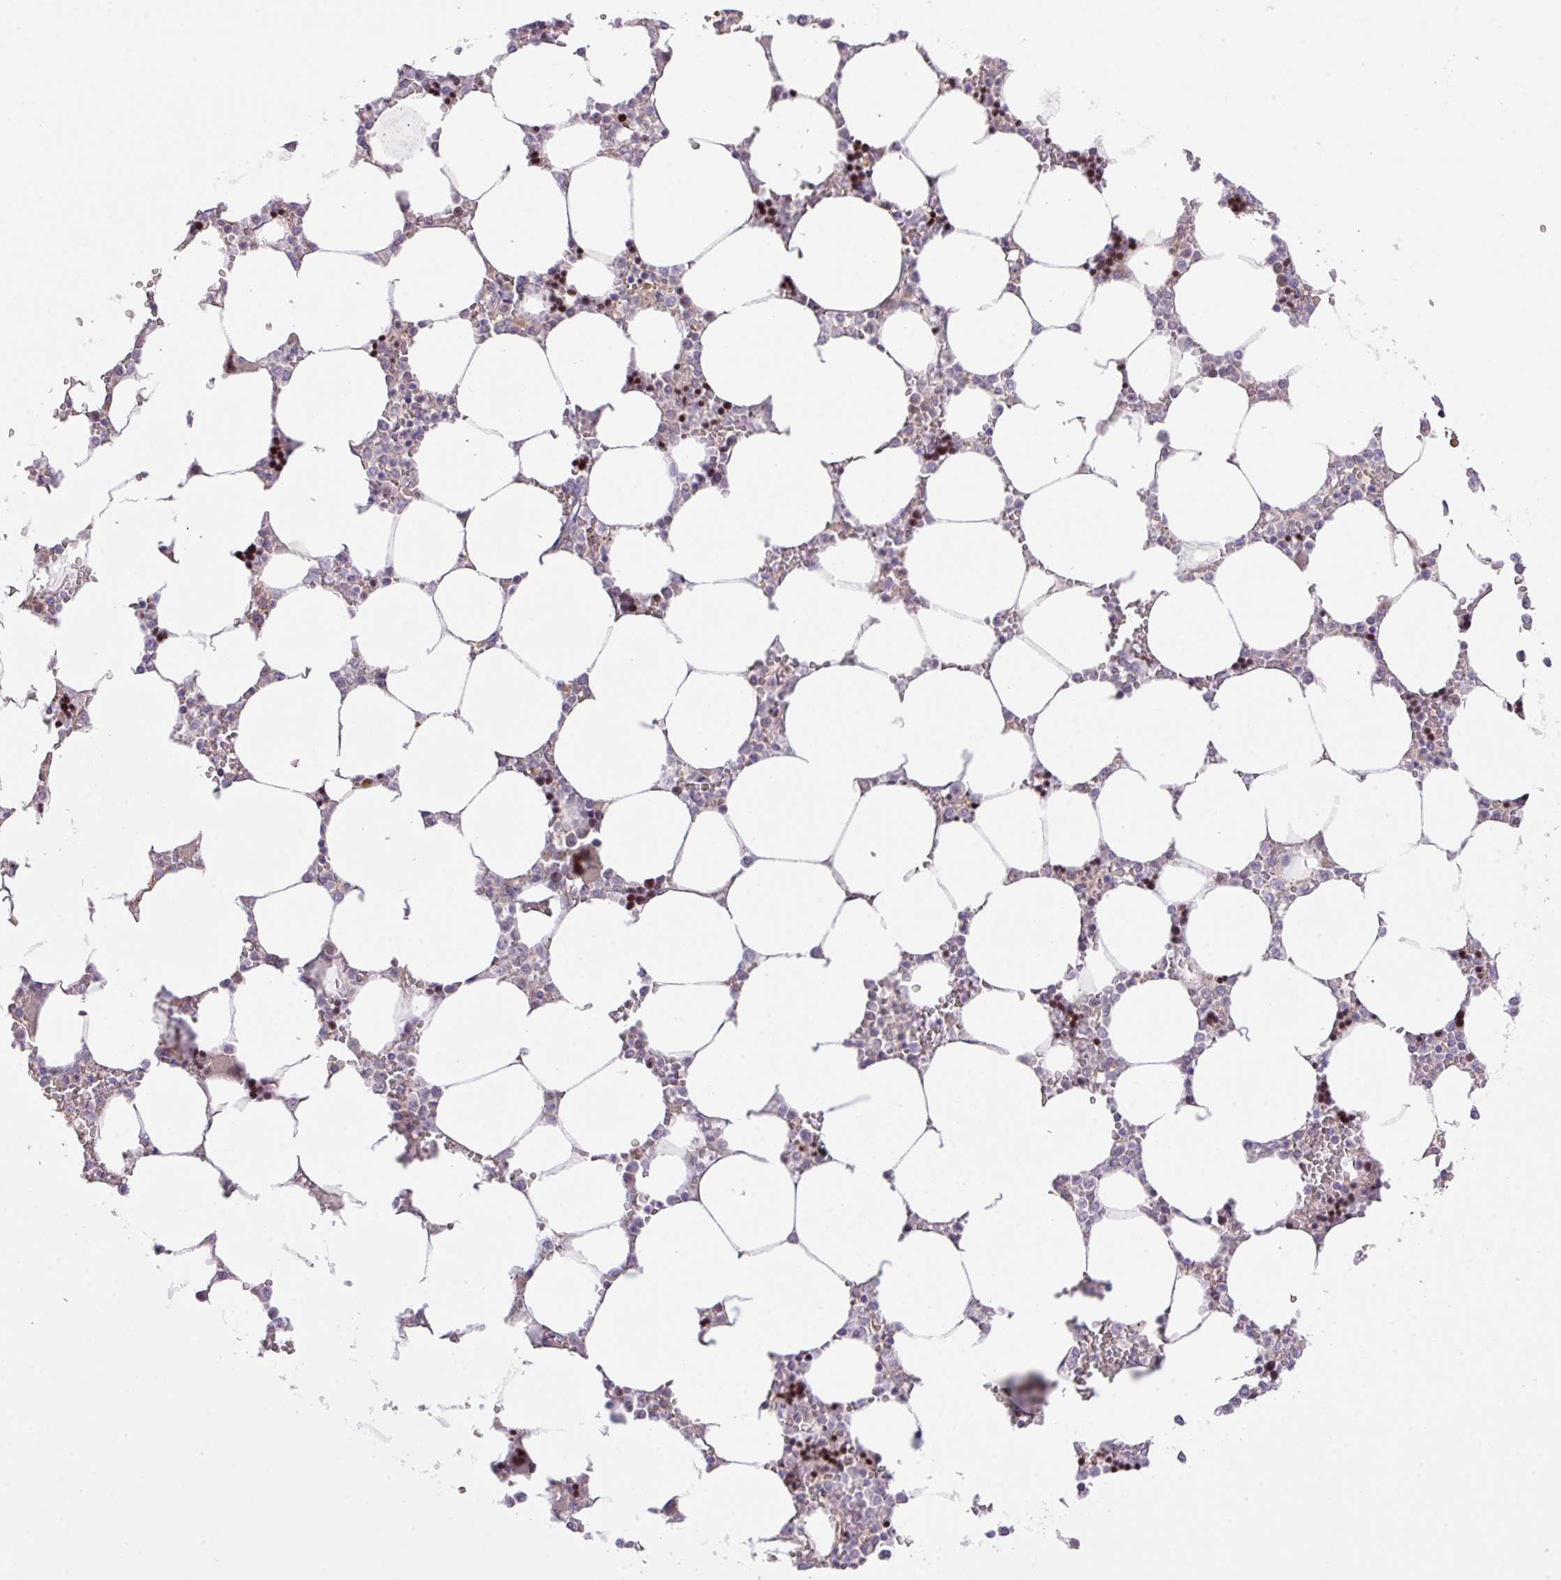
{"staining": {"intensity": "strong", "quantity": "25%-75%", "location": "nuclear"}, "tissue": "bone marrow", "cell_type": "Hematopoietic cells", "image_type": "normal", "snomed": [{"axis": "morphology", "description": "Normal tissue, NOS"}, {"axis": "topography", "description": "Bone marrow"}], "caption": "IHC photomicrograph of benign bone marrow: human bone marrow stained using immunohistochemistry exhibits high levels of strong protein expression localized specifically in the nuclear of hematopoietic cells, appearing as a nuclear brown color.", "gene": "ZNF394", "patient": {"sex": "male", "age": 64}}